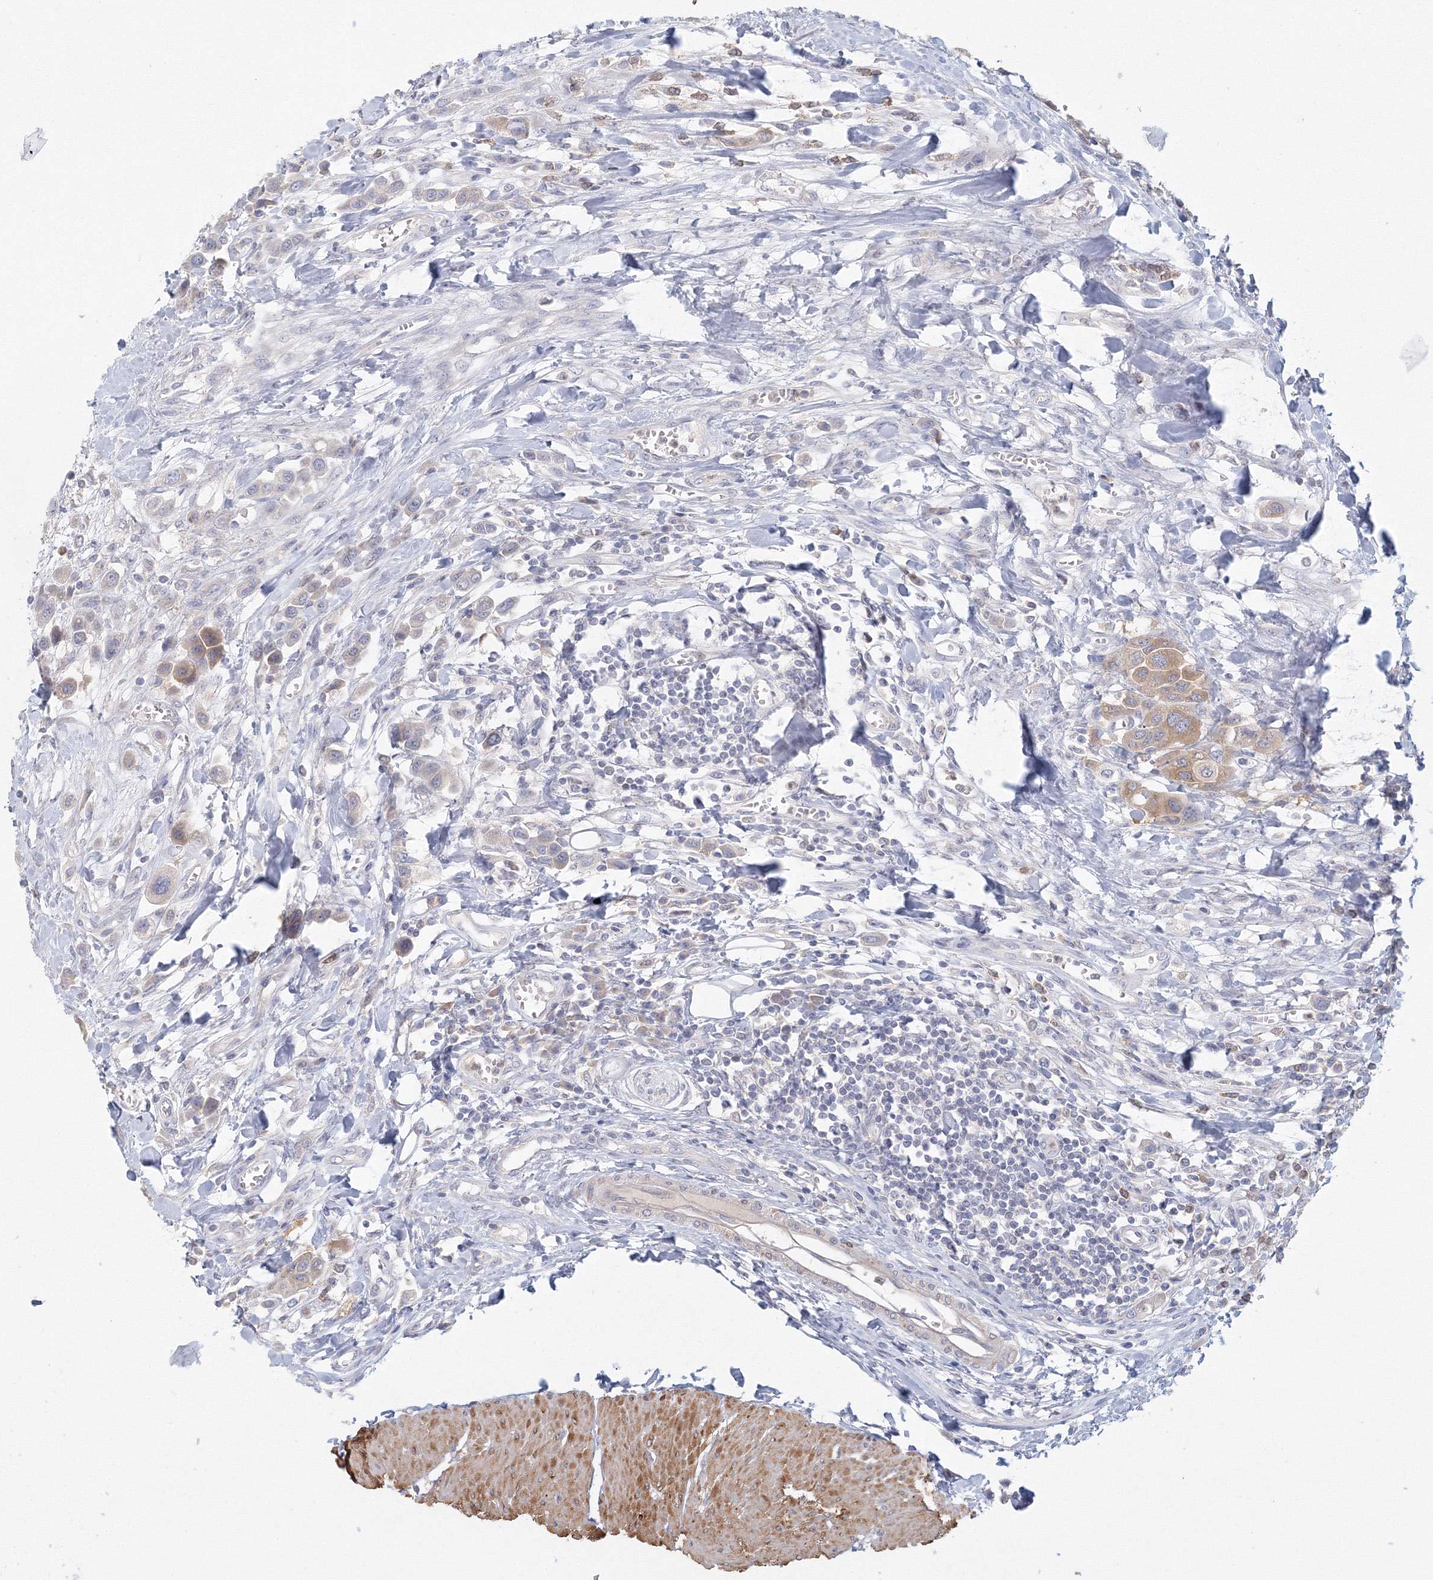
{"staining": {"intensity": "weak", "quantity": "25%-75%", "location": "cytoplasmic/membranous"}, "tissue": "urothelial cancer", "cell_type": "Tumor cells", "image_type": "cancer", "snomed": [{"axis": "morphology", "description": "Urothelial carcinoma, High grade"}, {"axis": "topography", "description": "Urinary bladder"}], "caption": "Approximately 25%-75% of tumor cells in human high-grade urothelial carcinoma show weak cytoplasmic/membranous protein positivity as visualized by brown immunohistochemical staining.", "gene": "TACC2", "patient": {"sex": "male", "age": 50}}